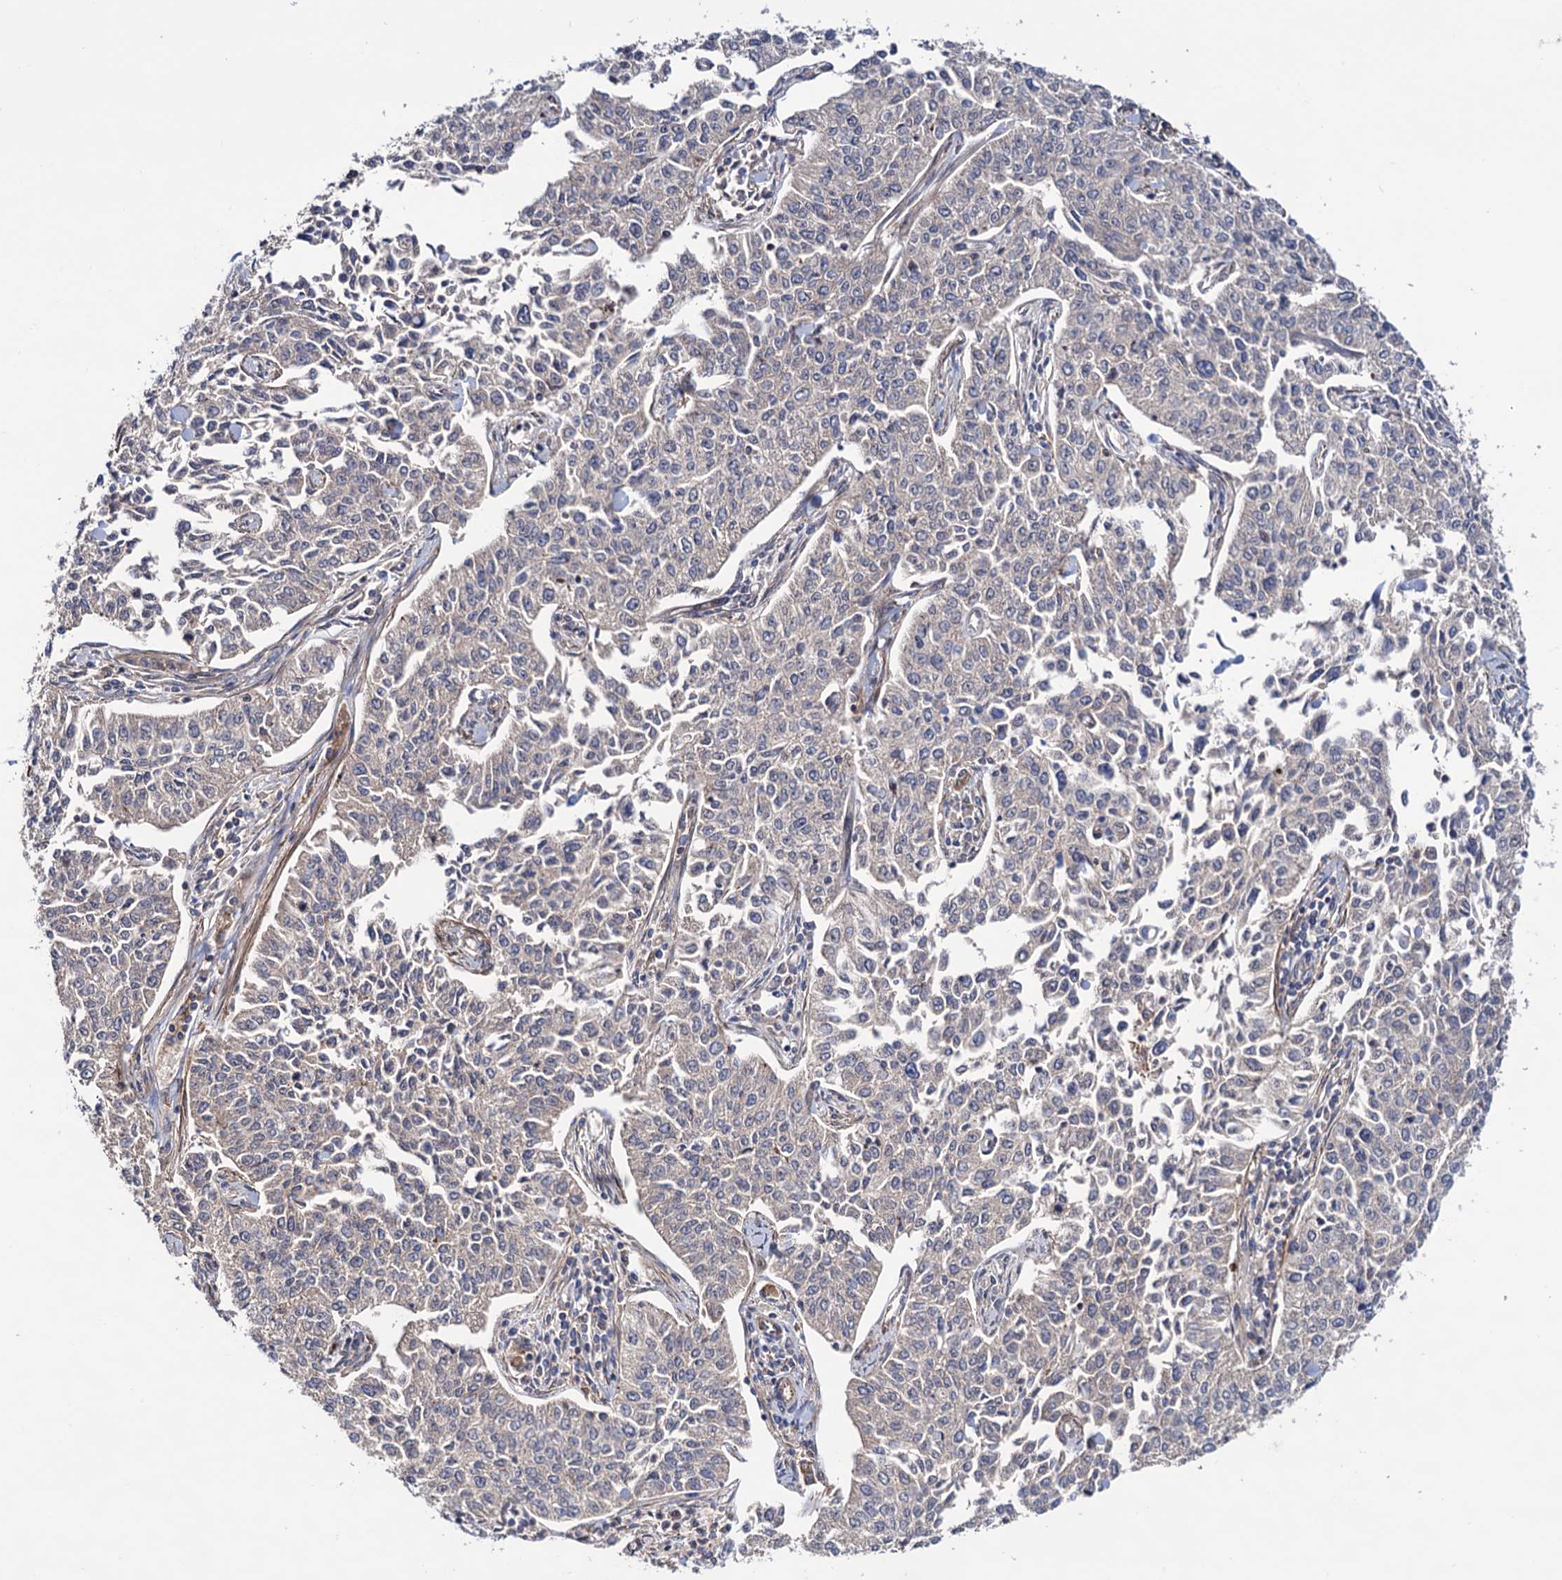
{"staining": {"intensity": "negative", "quantity": "none", "location": "none"}, "tissue": "cervical cancer", "cell_type": "Tumor cells", "image_type": "cancer", "snomed": [{"axis": "morphology", "description": "Squamous cell carcinoma, NOS"}, {"axis": "topography", "description": "Cervix"}], "caption": "A photomicrograph of human cervical cancer (squamous cell carcinoma) is negative for staining in tumor cells.", "gene": "FERMT2", "patient": {"sex": "female", "age": 35}}